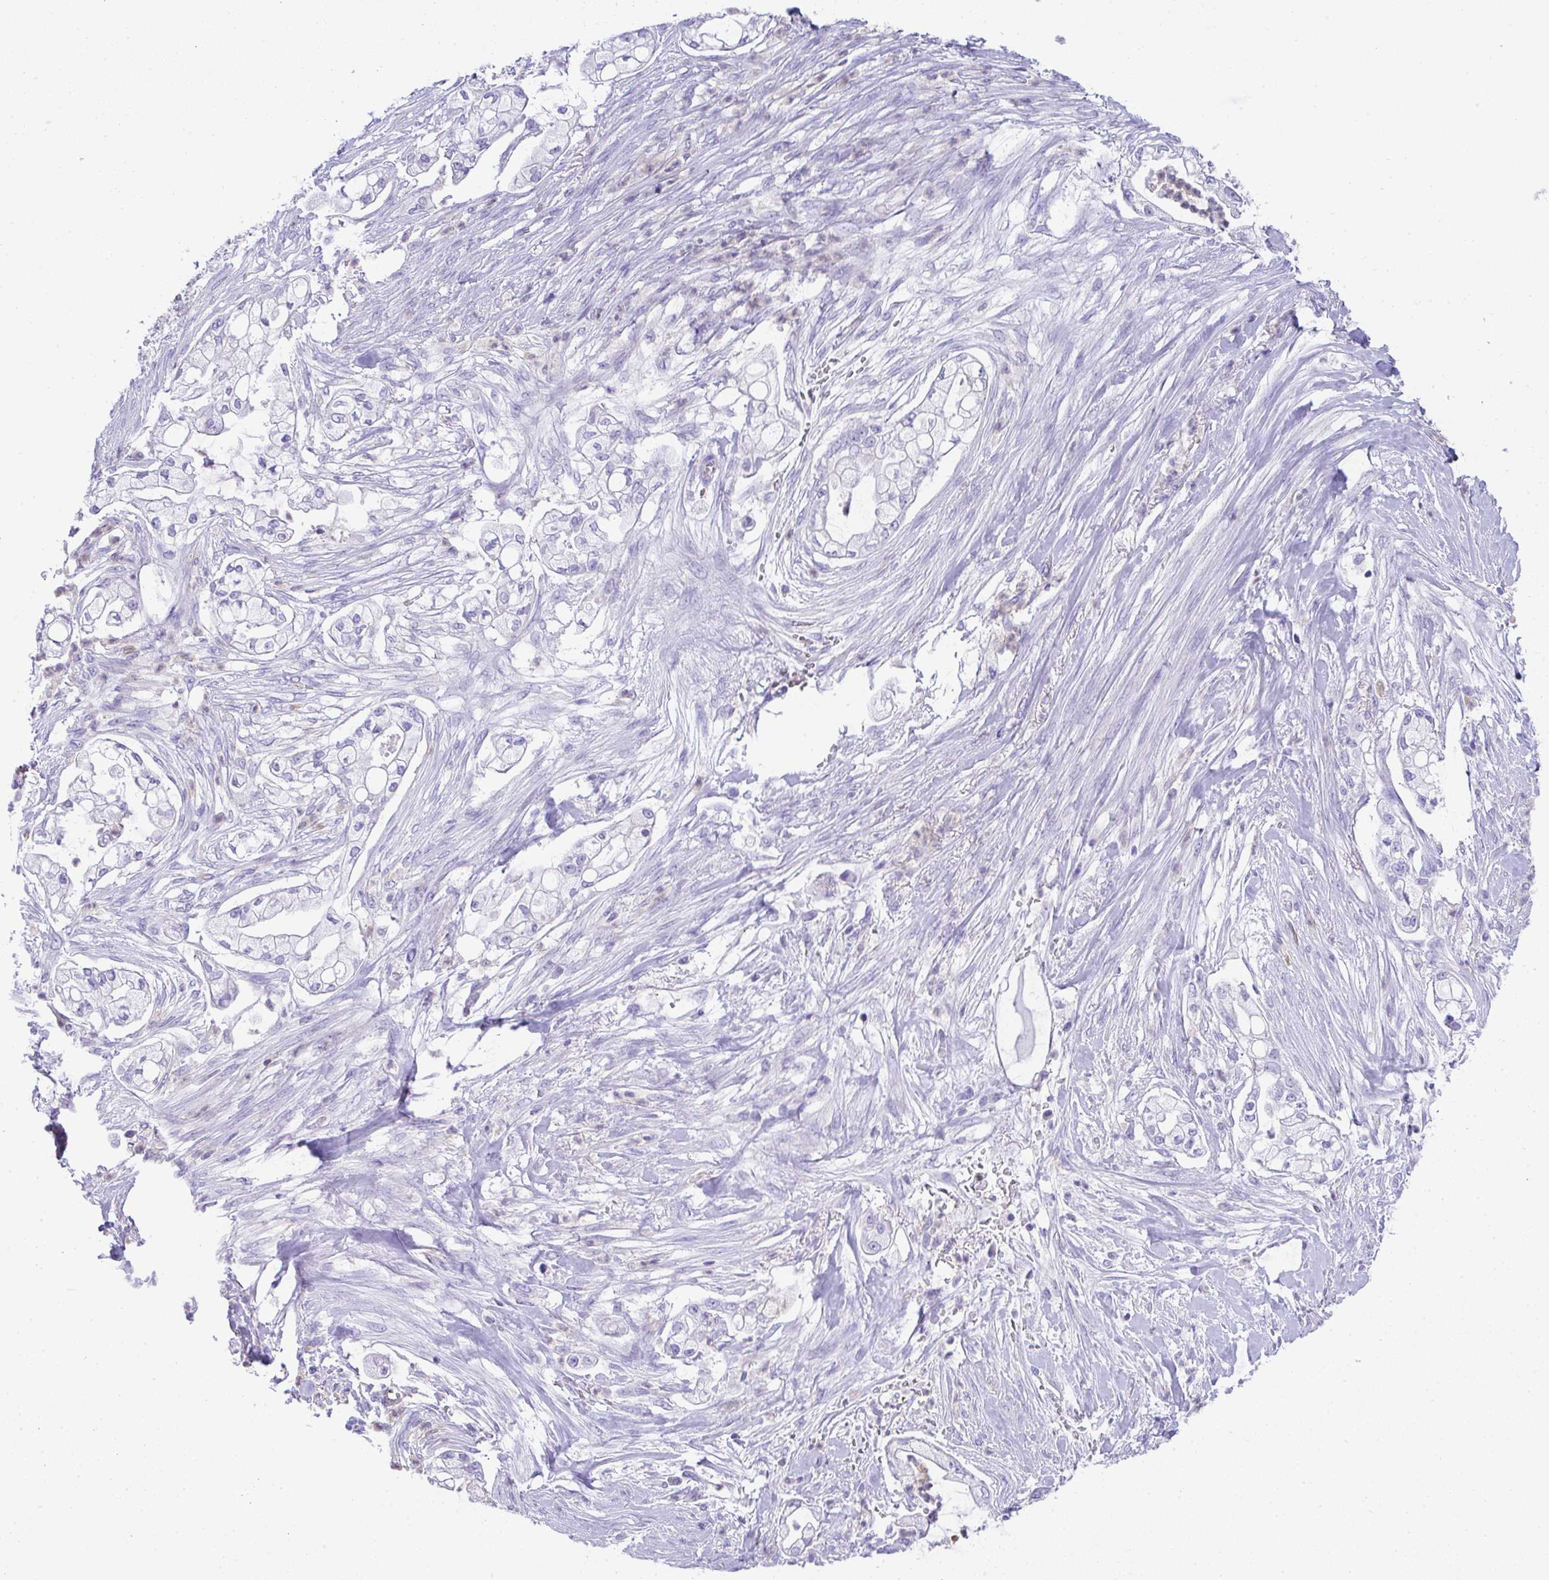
{"staining": {"intensity": "negative", "quantity": "none", "location": "none"}, "tissue": "pancreatic cancer", "cell_type": "Tumor cells", "image_type": "cancer", "snomed": [{"axis": "morphology", "description": "Adenocarcinoma, NOS"}, {"axis": "topography", "description": "Pancreas"}], "caption": "Protein analysis of pancreatic adenocarcinoma displays no significant positivity in tumor cells. Brightfield microscopy of IHC stained with DAB (brown) and hematoxylin (blue), captured at high magnification.", "gene": "TNFAIP8", "patient": {"sex": "female", "age": 69}}